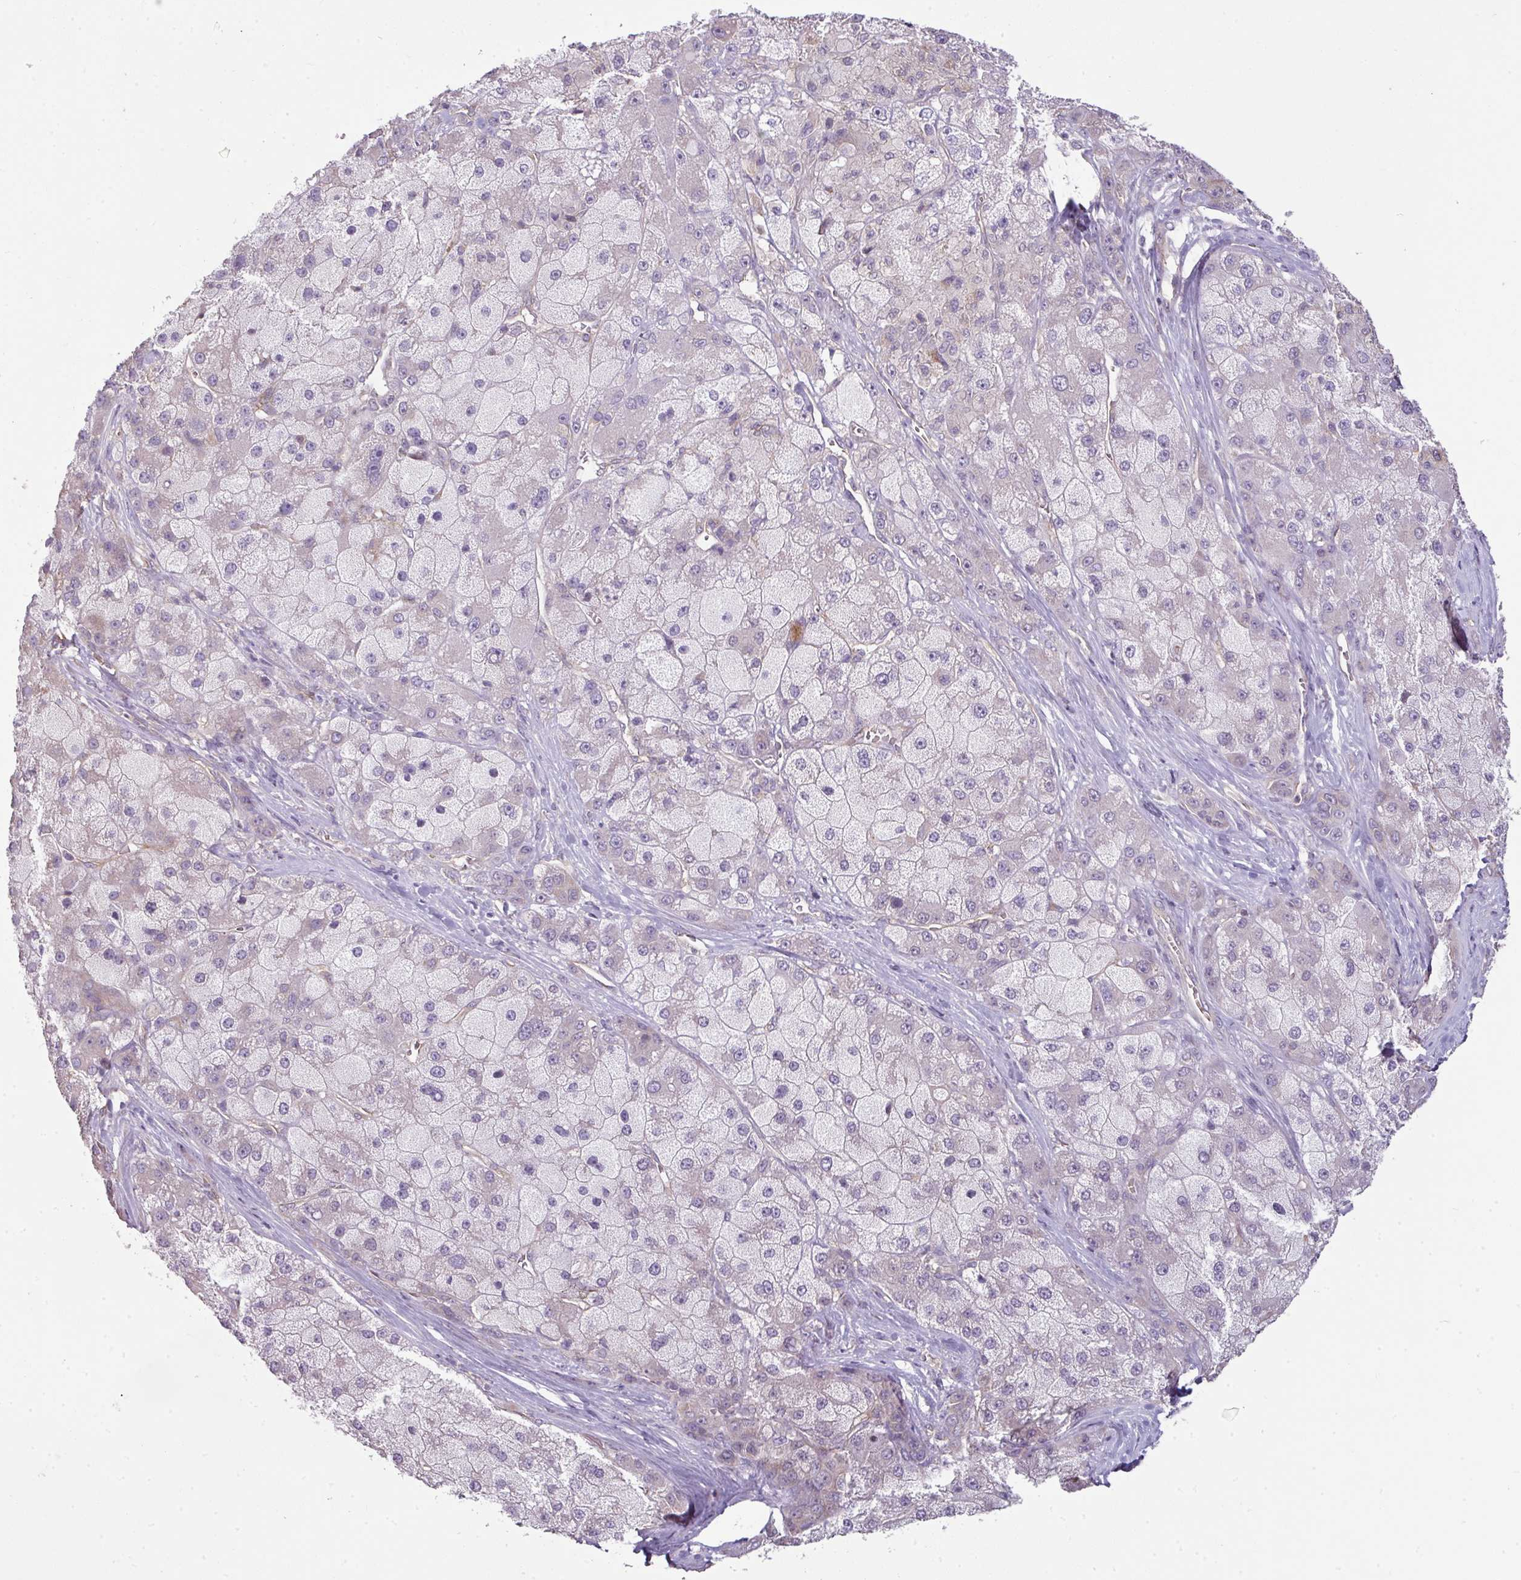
{"staining": {"intensity": "negative", "quantity": "none", "location": "none"}, "tissue": "liver cancer", "cell_type": "Tumor cells", "image_type": "cancer", "snomed": [{"axis": "morphology", "description": "Carcinoma, Hepatocellular, NOS"}, {"axis": "topography", "description": "Liver"}], "caption": "Immunohistochemistry (IHC) image of hepatocellular carcinoma (liver) stained for a protein (brown), which displays no expression in tumor cells.", "gene": "C19orf33", "patient": {"sex": "male", "age": 67}}